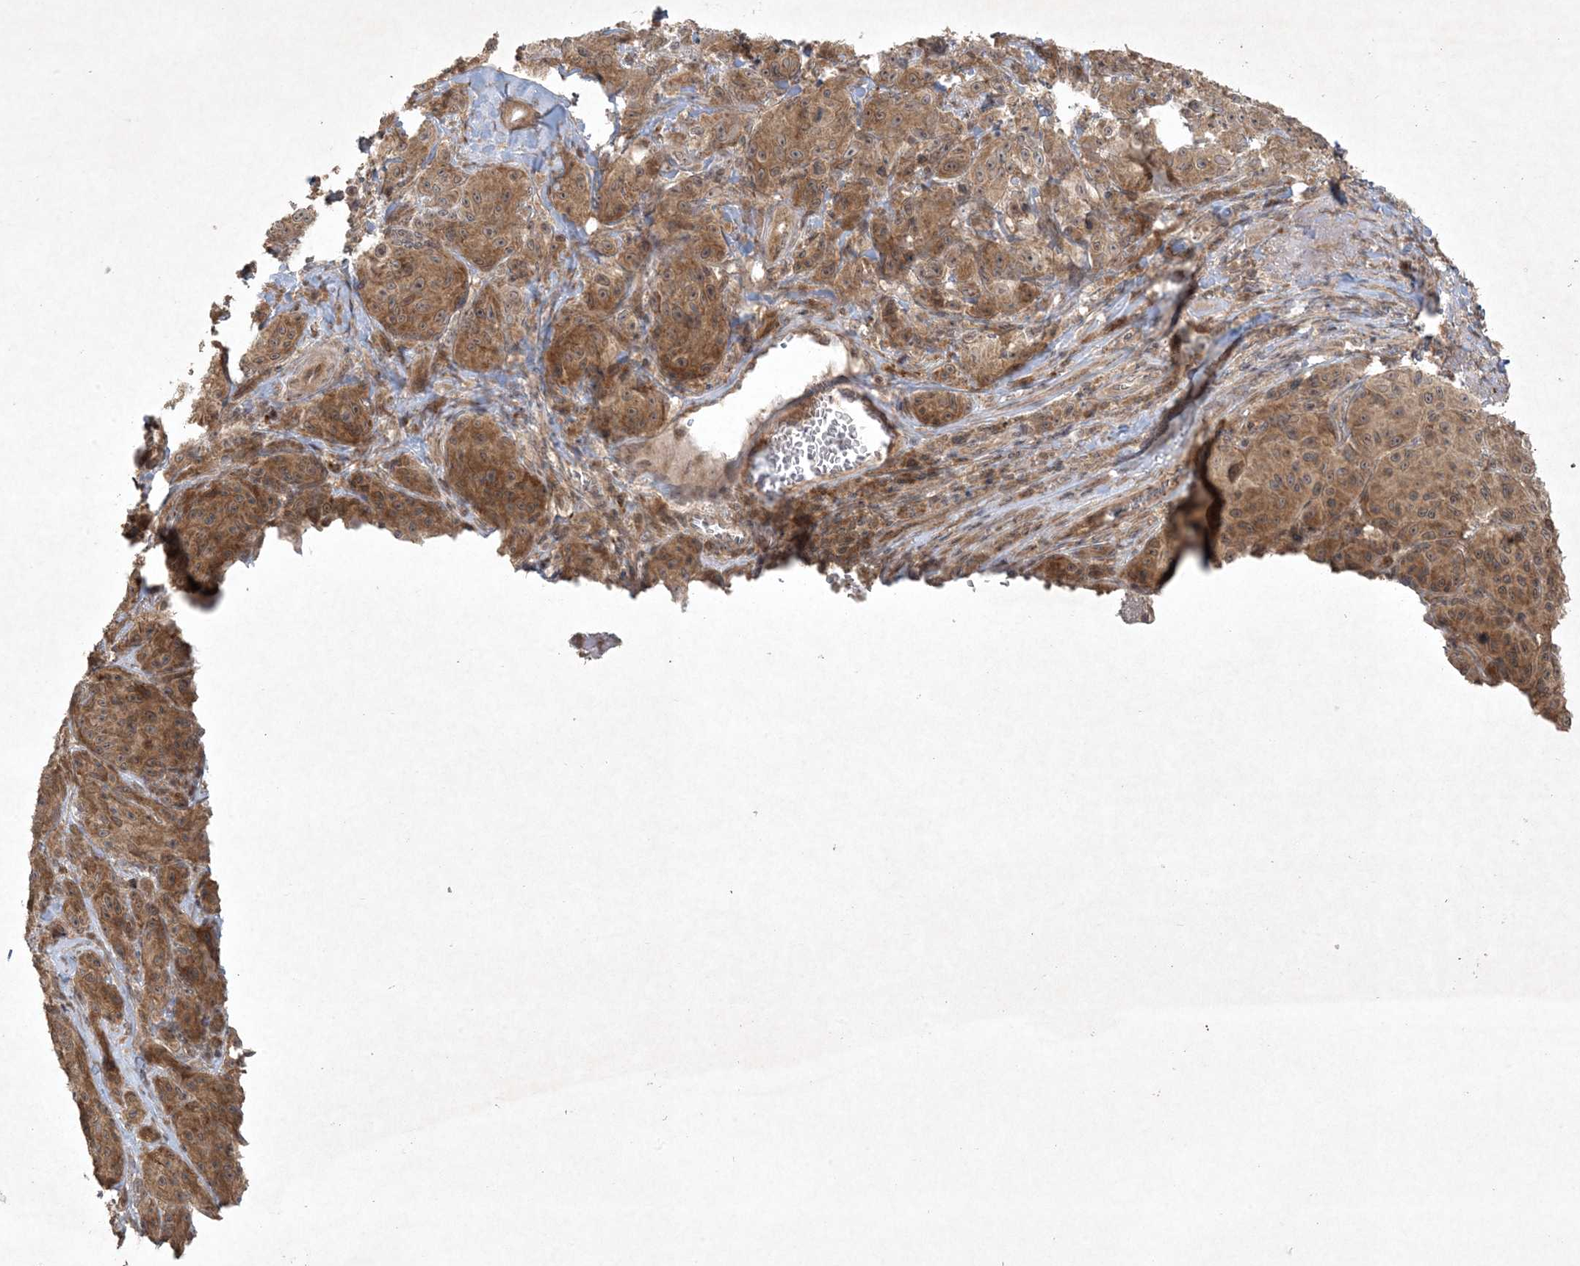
{"staining": {"intensity": "moderate", "quantity": ">75%", "location": "cytoplasmic/membranous,nuclear"}, "tissue": "melanoma", "cell_type": "Tumor cells", "image_type": "cancer", "snomed": [{"axis": "morphology", "description": "Malignant melanoma, NOS"}, {"axis": "topography", "description": "Skin"}], "caption": "Immunohistochemical staining of malignant melanoma reveals moderate cytoplasmic/membranous and nuclear protein expression in about >75% of tumor cells. (brown staining indicates protein expression, while blue staining denotes nuclei).", "gene": "NRBP2", "patient": {"sex": "male", "age": 73}}